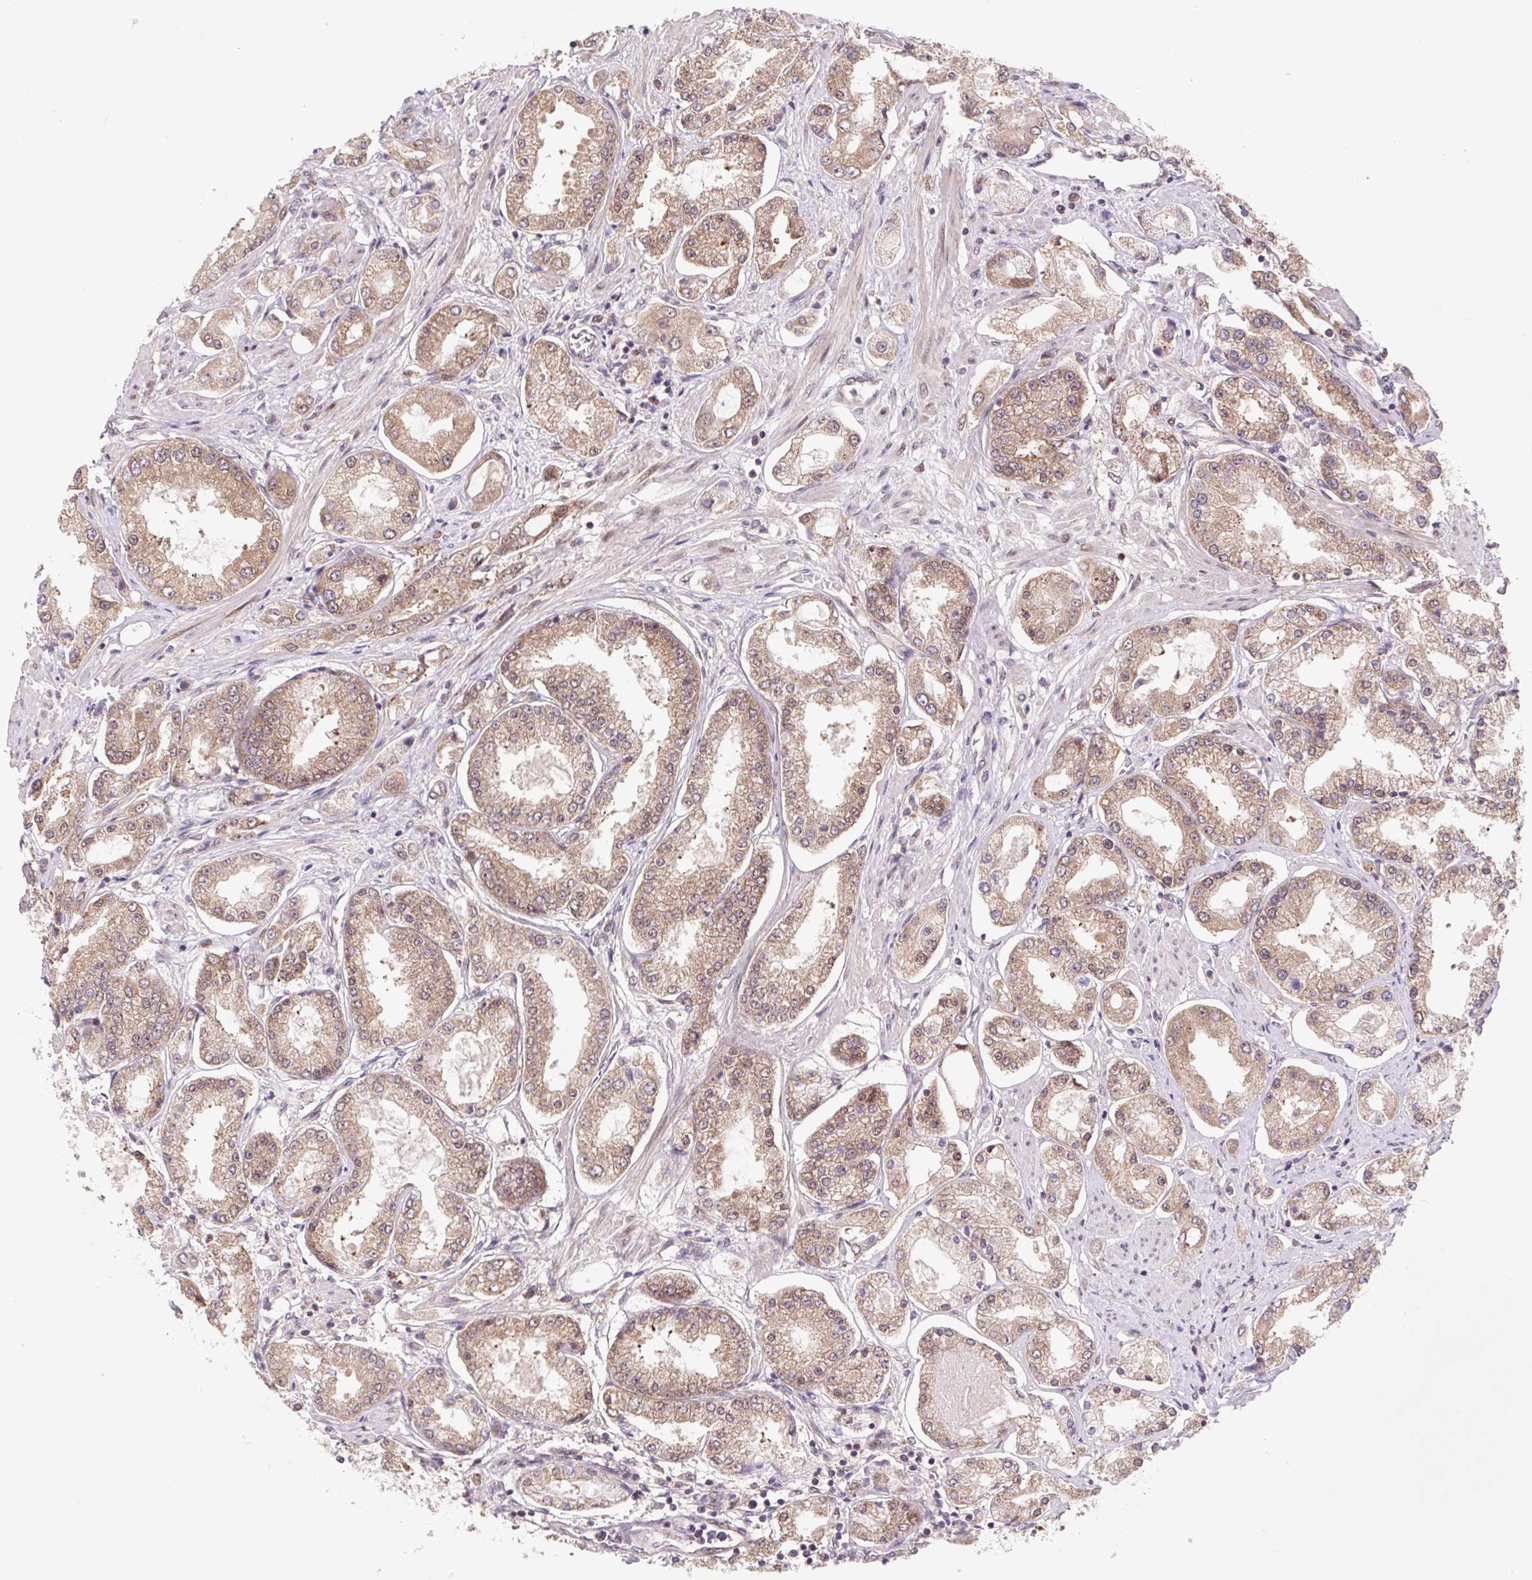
{"staining": {"intensity": "moderate", "quantity": ">75%", "location": "cytoplasmic/membranous"}, "tissue": "prostate cancer", "cell_type": "Tumor cells", "image_type": "cancer", "snomed": [{"axis": "morphology", "description": "Adenocarcinoma, High grade"}, {"axis": "topography", "description": "Prostate"}], "caption": "Immunohistochemistry staining of prostate adenocarcinoma (high-grade), which shows medium levels of moderate cytoplasmic/membranous positivity in about >75% of tumor cells indicating moderate cytoplasmic/membranous protein expression. The staining was performed using DAB (3,3'-diaminobenzidine) (brown) for protein detection and nuclei were counterstained in hematoxylin (blue).", "gene": "HFE", "patient": {"sex": "male", "age": 69}}